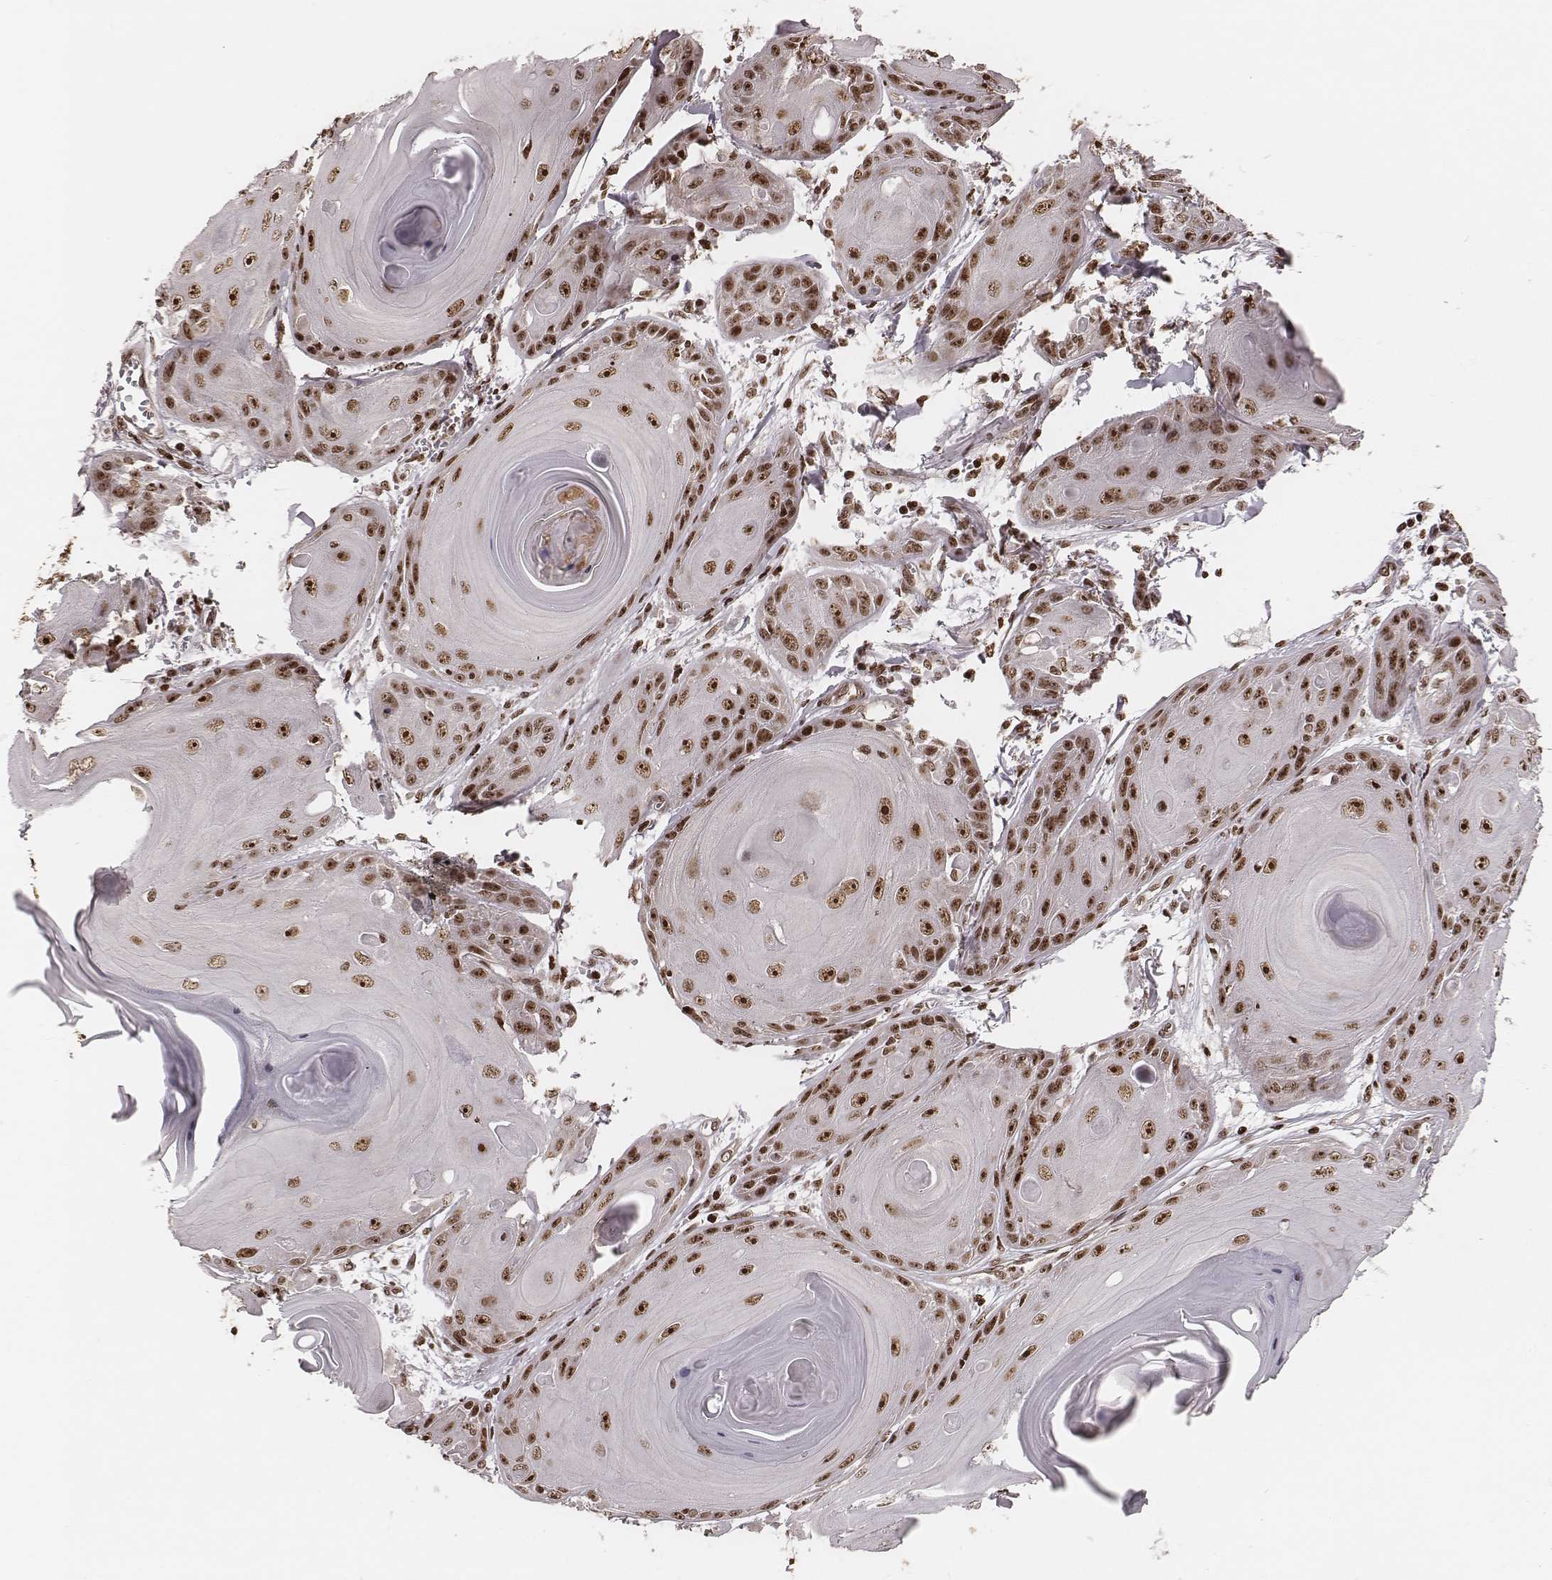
{"staining": {"intensity": "moderate", "quantity": ">75%", "location": "nuclear"}, "tissue": "skin cancer", "cell_type": "Tumor cells", "image_type": "cancer", "snomed": [{"axis": "morphology", "description": "Squamous cell carcinoma, NOS"}, {"axis": "topography", "description": "Skin"}, {"axis": "topography", "description": "Vulva"}], "caption": "About >75% of tumor cells in human squamous cell carcinoma (skin) exhibit moderate nuclear protein positivity as visualized by brown immunohistochemical staining.", "gene": "VRK3", "patient": {"sex": "female", "age": 85}}